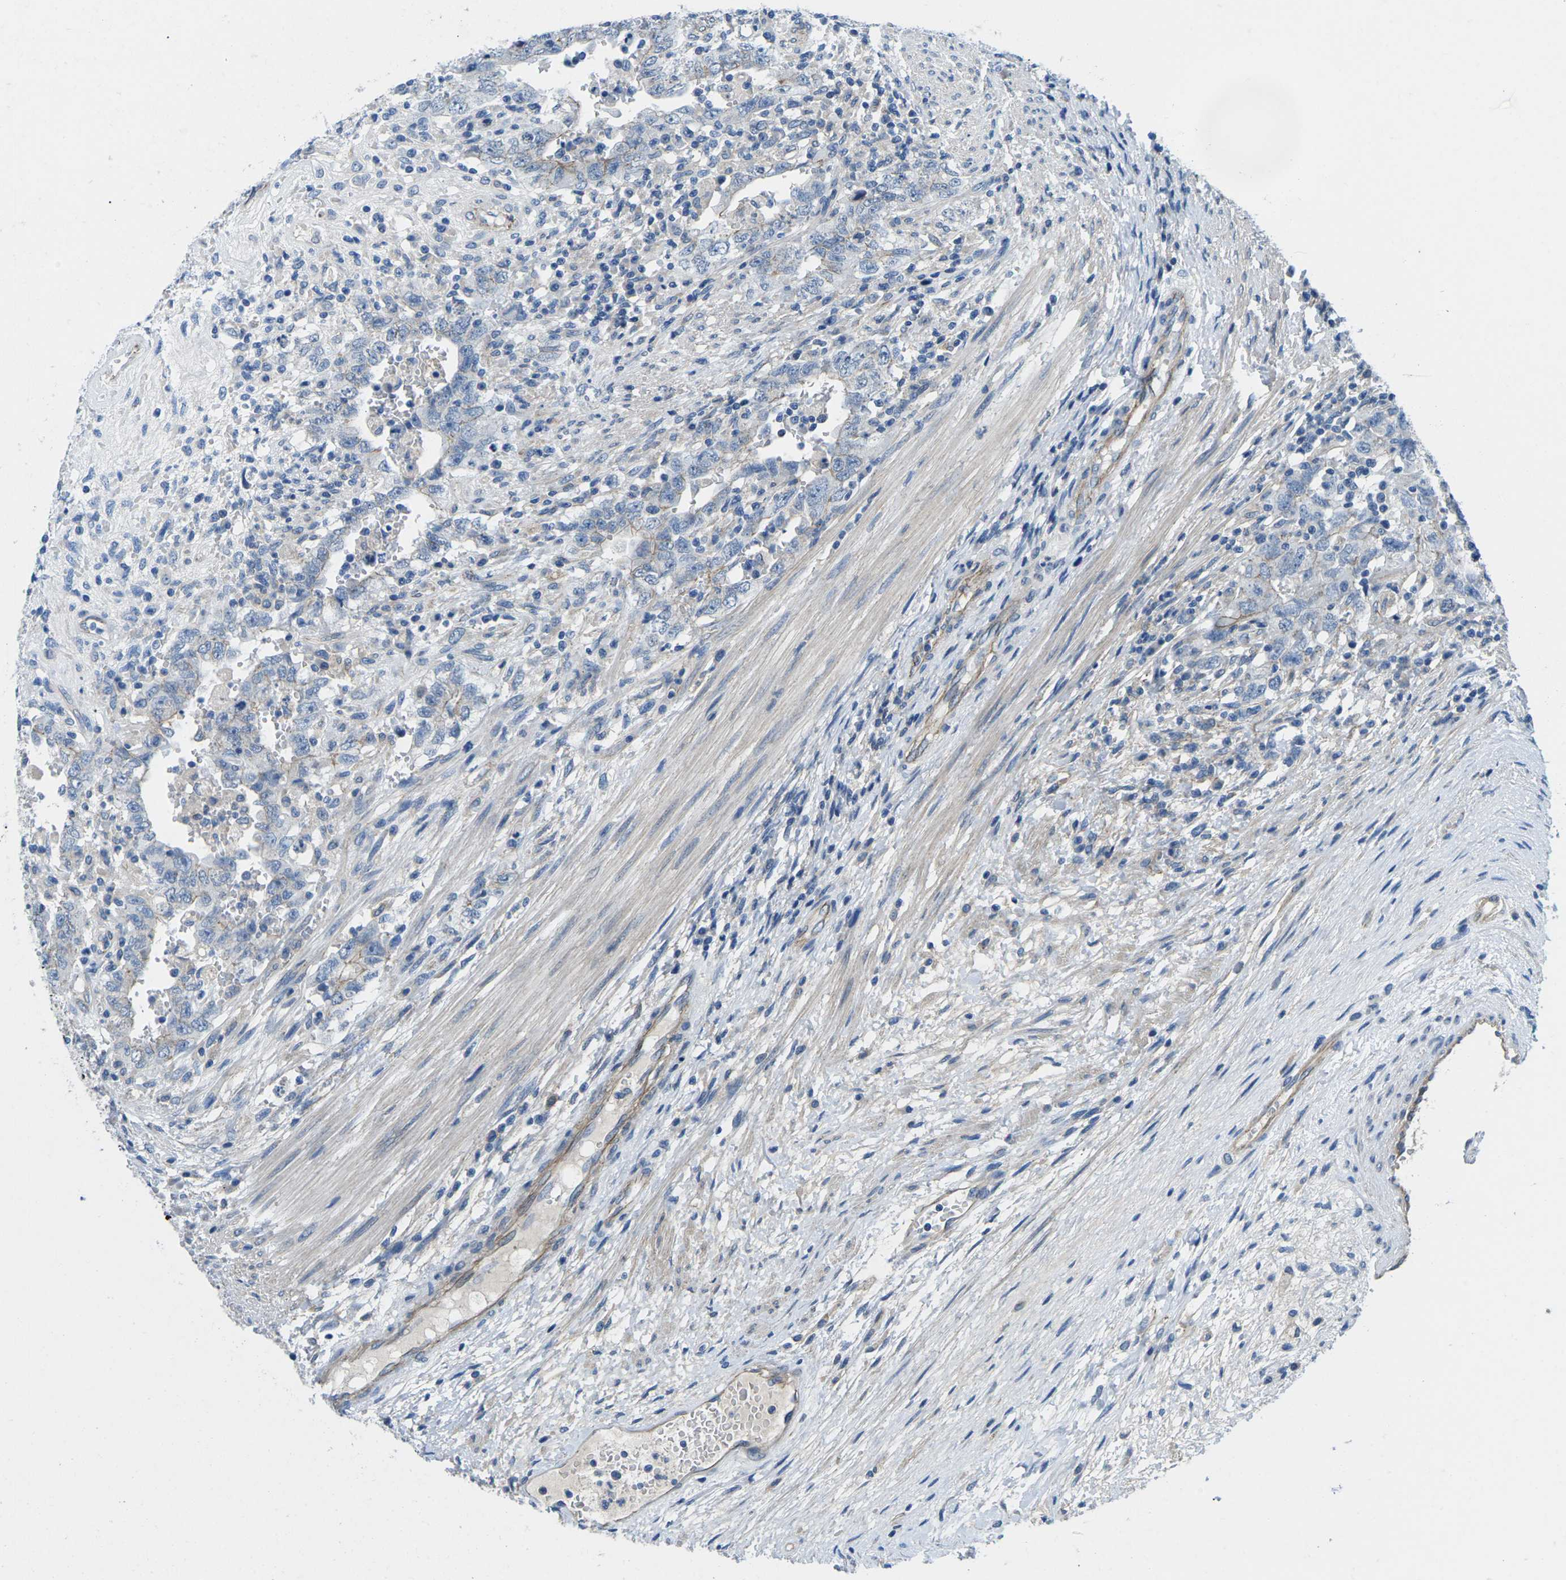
{"staining": {"intensity": "negative", "quantity": "none", "location": "none"}, "tissue": "testis cancer", "cell_type": "Tumor cells", "image_type": "cancer", "snomed": [{"axis": "morphology", "description": "Carcinoma, Embryonal, NOS"}, {"axis": "topography", "description": "Testis"}], "caption": "Immunohistochemical staining of testis cancer exhibits no significant expression in tumor cells.", "gene": "CTNND1", "patient": {"sex": "male", "age": 26}}